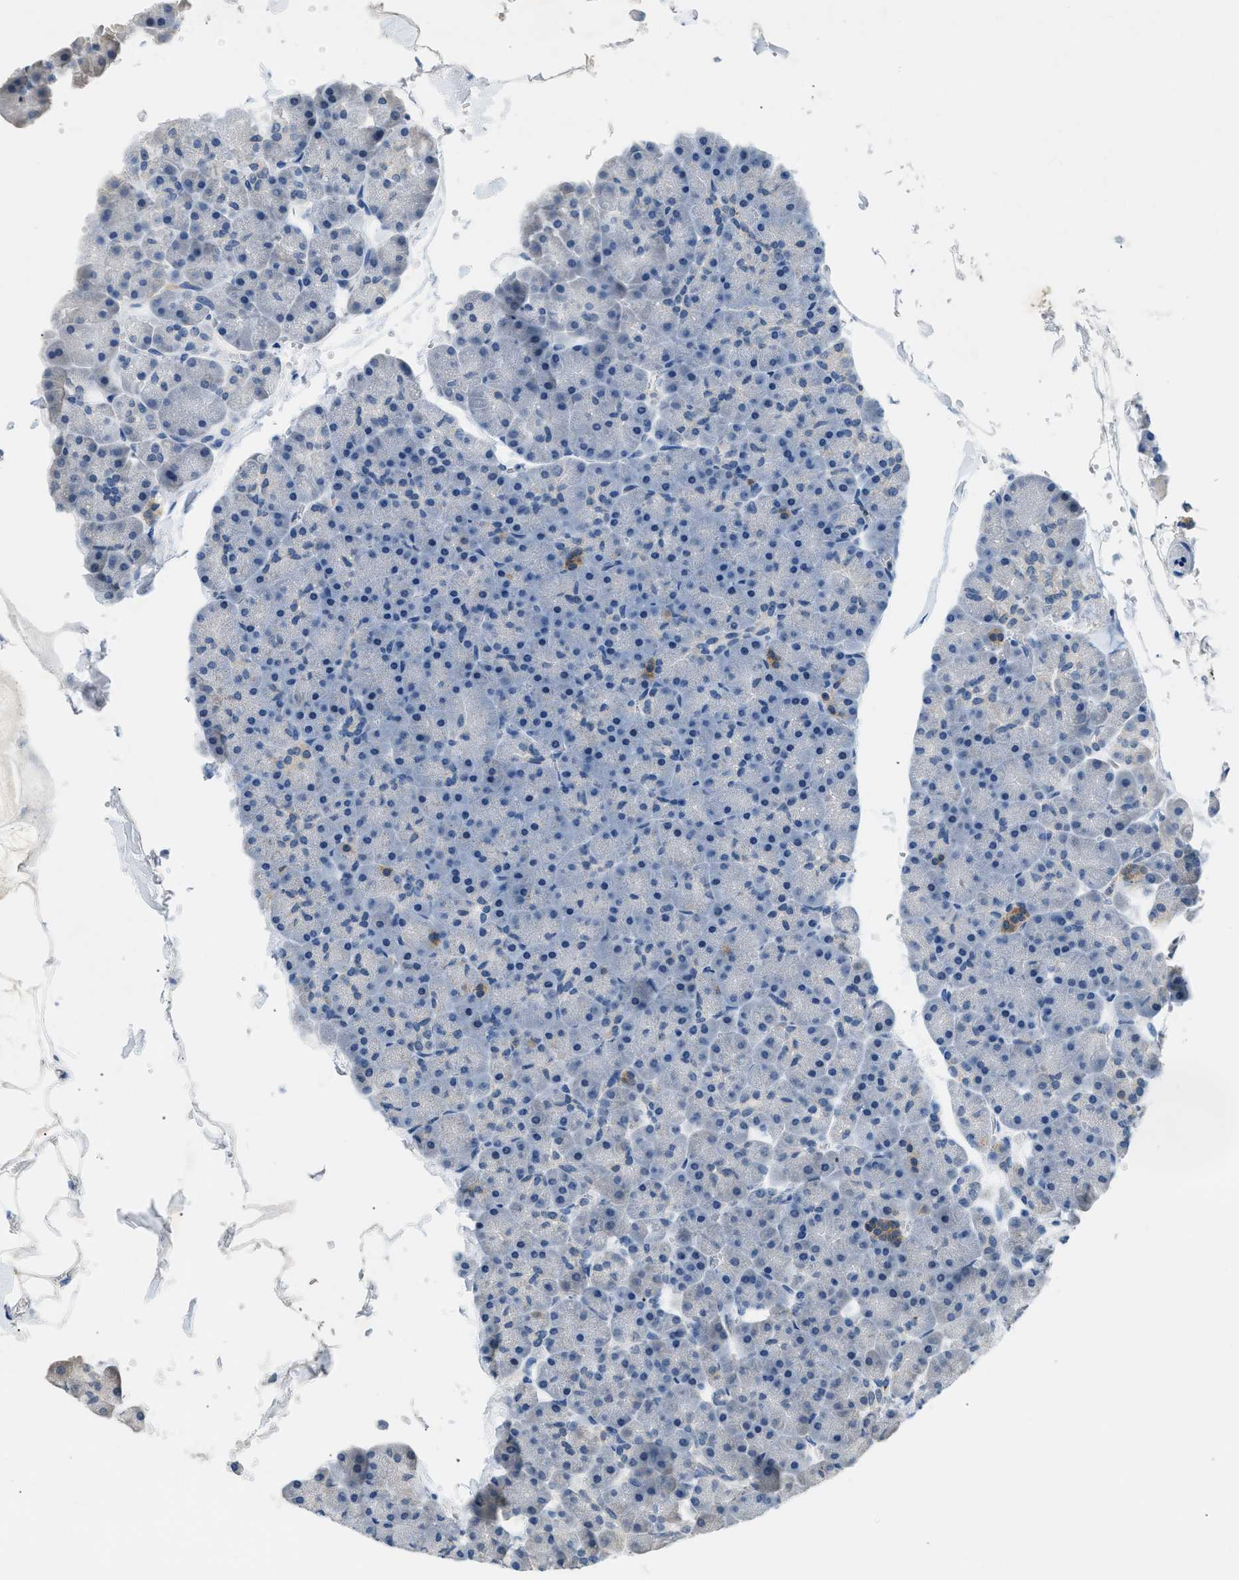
{"staining": {"intensity": "negative", "quantity": "none", "location": "none"}, "tissue": "pancreas", "cell_type": "Exocrine glandular cells", "image_type": "normal", "snomed": [{"axis": "morphology", "description": "Normal tissue, NOS"}, {"axis": "topography", "description": "Pancreas"}], "caption": "An immunohistochemistry (IHC) histopathology image of unremarkable pancreas is shown. There is no staining in exocrine glandular cells of pancreas. (Stains: DAB (3,3'-diaminobenzidine) immunohistochemistry (IHC) with hematoxylin counter stain, Microscopy: brightfield microscopy at high magnification).", "gene": "TOMM34", "patient": {"sex": "male", "age": 35}}